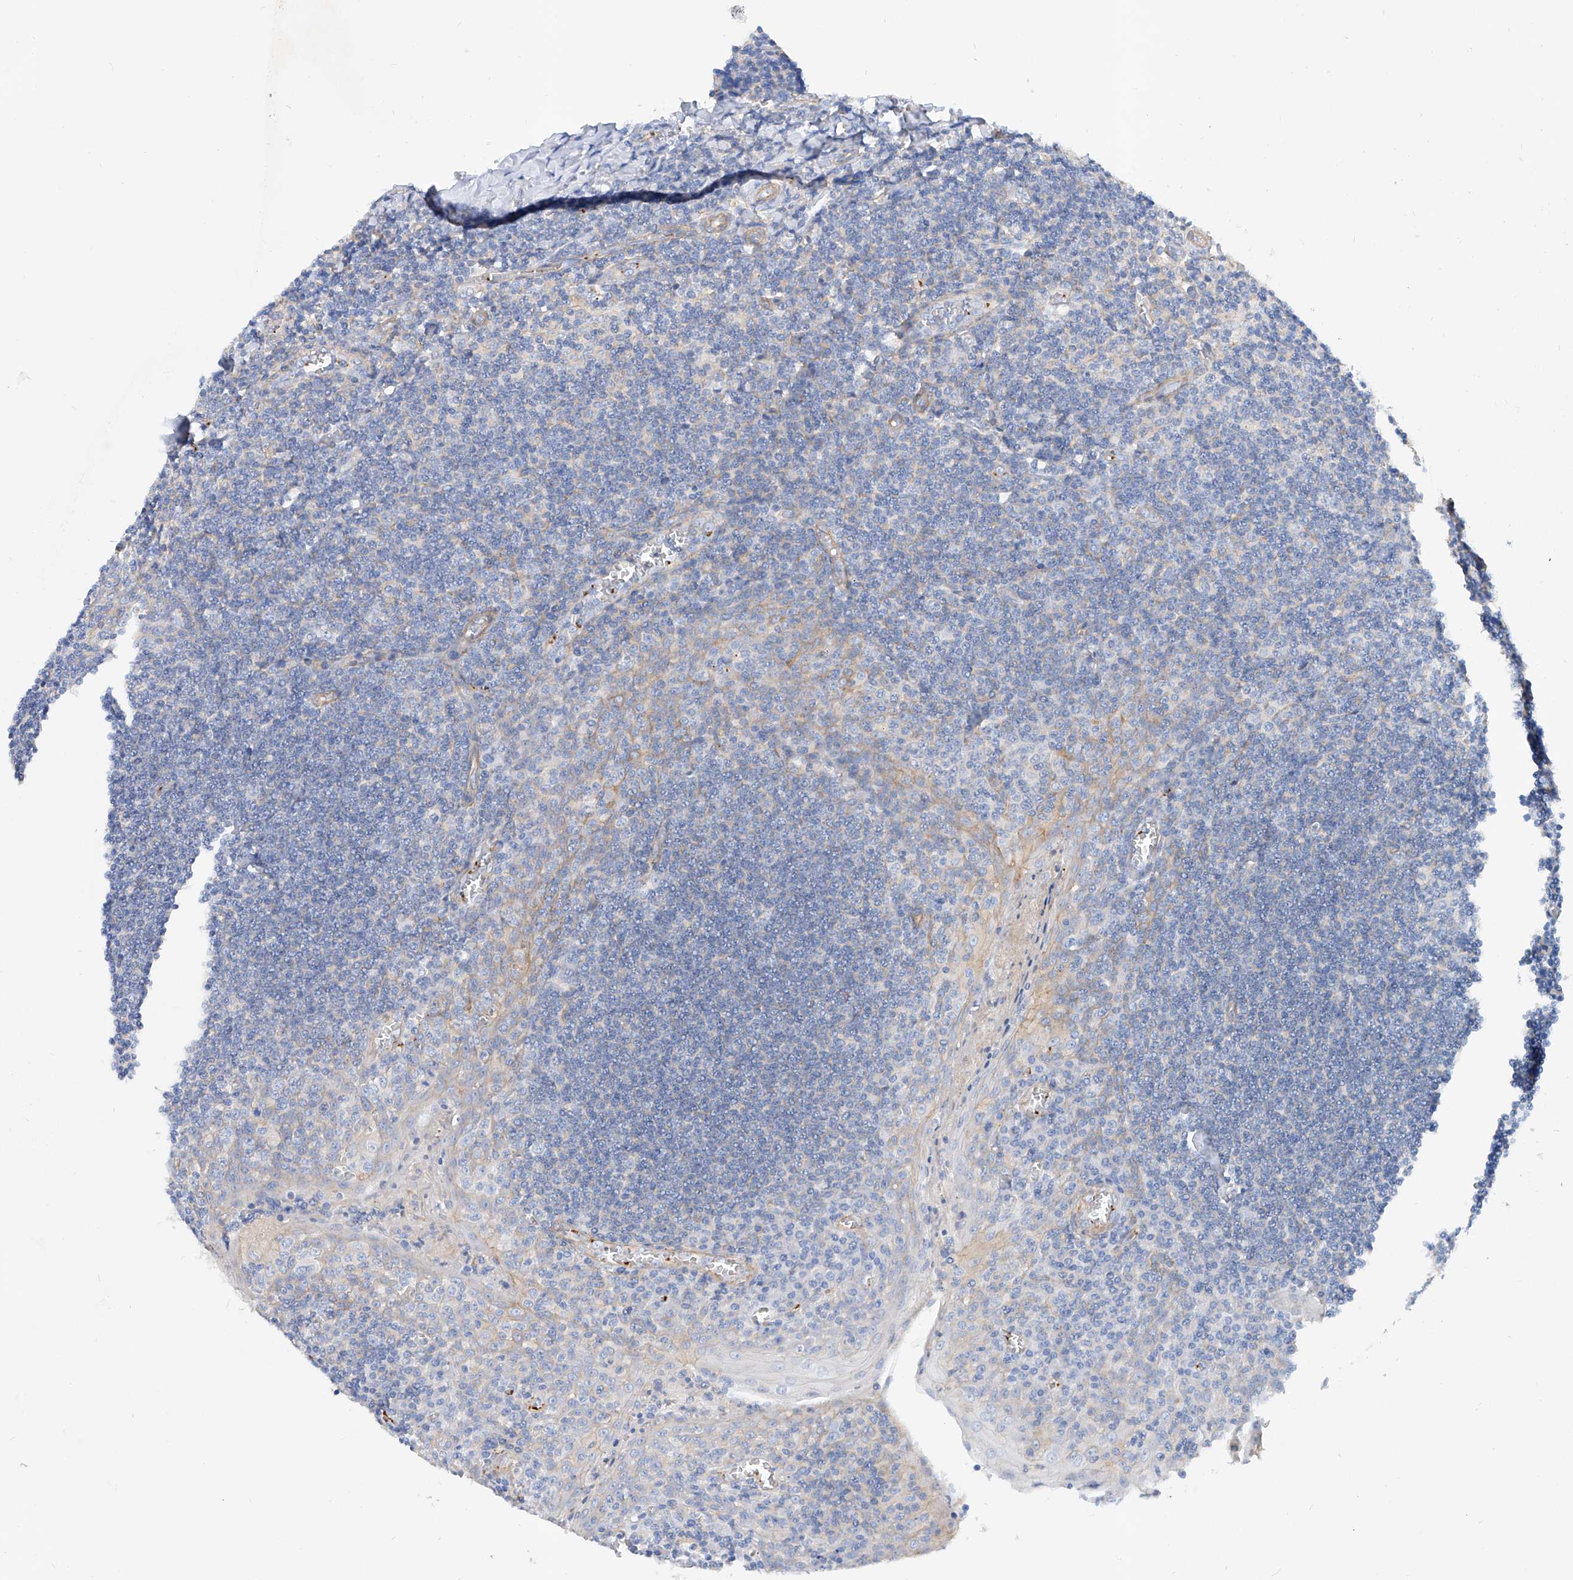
{"staining": {"intensity": "negative", "quantity": "none", "location": "none"}, "tissue": "tonsil", "cell_type": "Germinal center cells", "image_type": "normal", "snomed": [{"axis": "morphology", "description": "Normal tissue, NOS"}, {"axis": "topography", "description": "Tonsil"}], "caption": "This is a histopathology image of IHC staining of unremarkable tonsil, which shows no staining in germinal center cells.", "gene": "TAS2R60", "patient": {"sex": "male", "age": 27}}